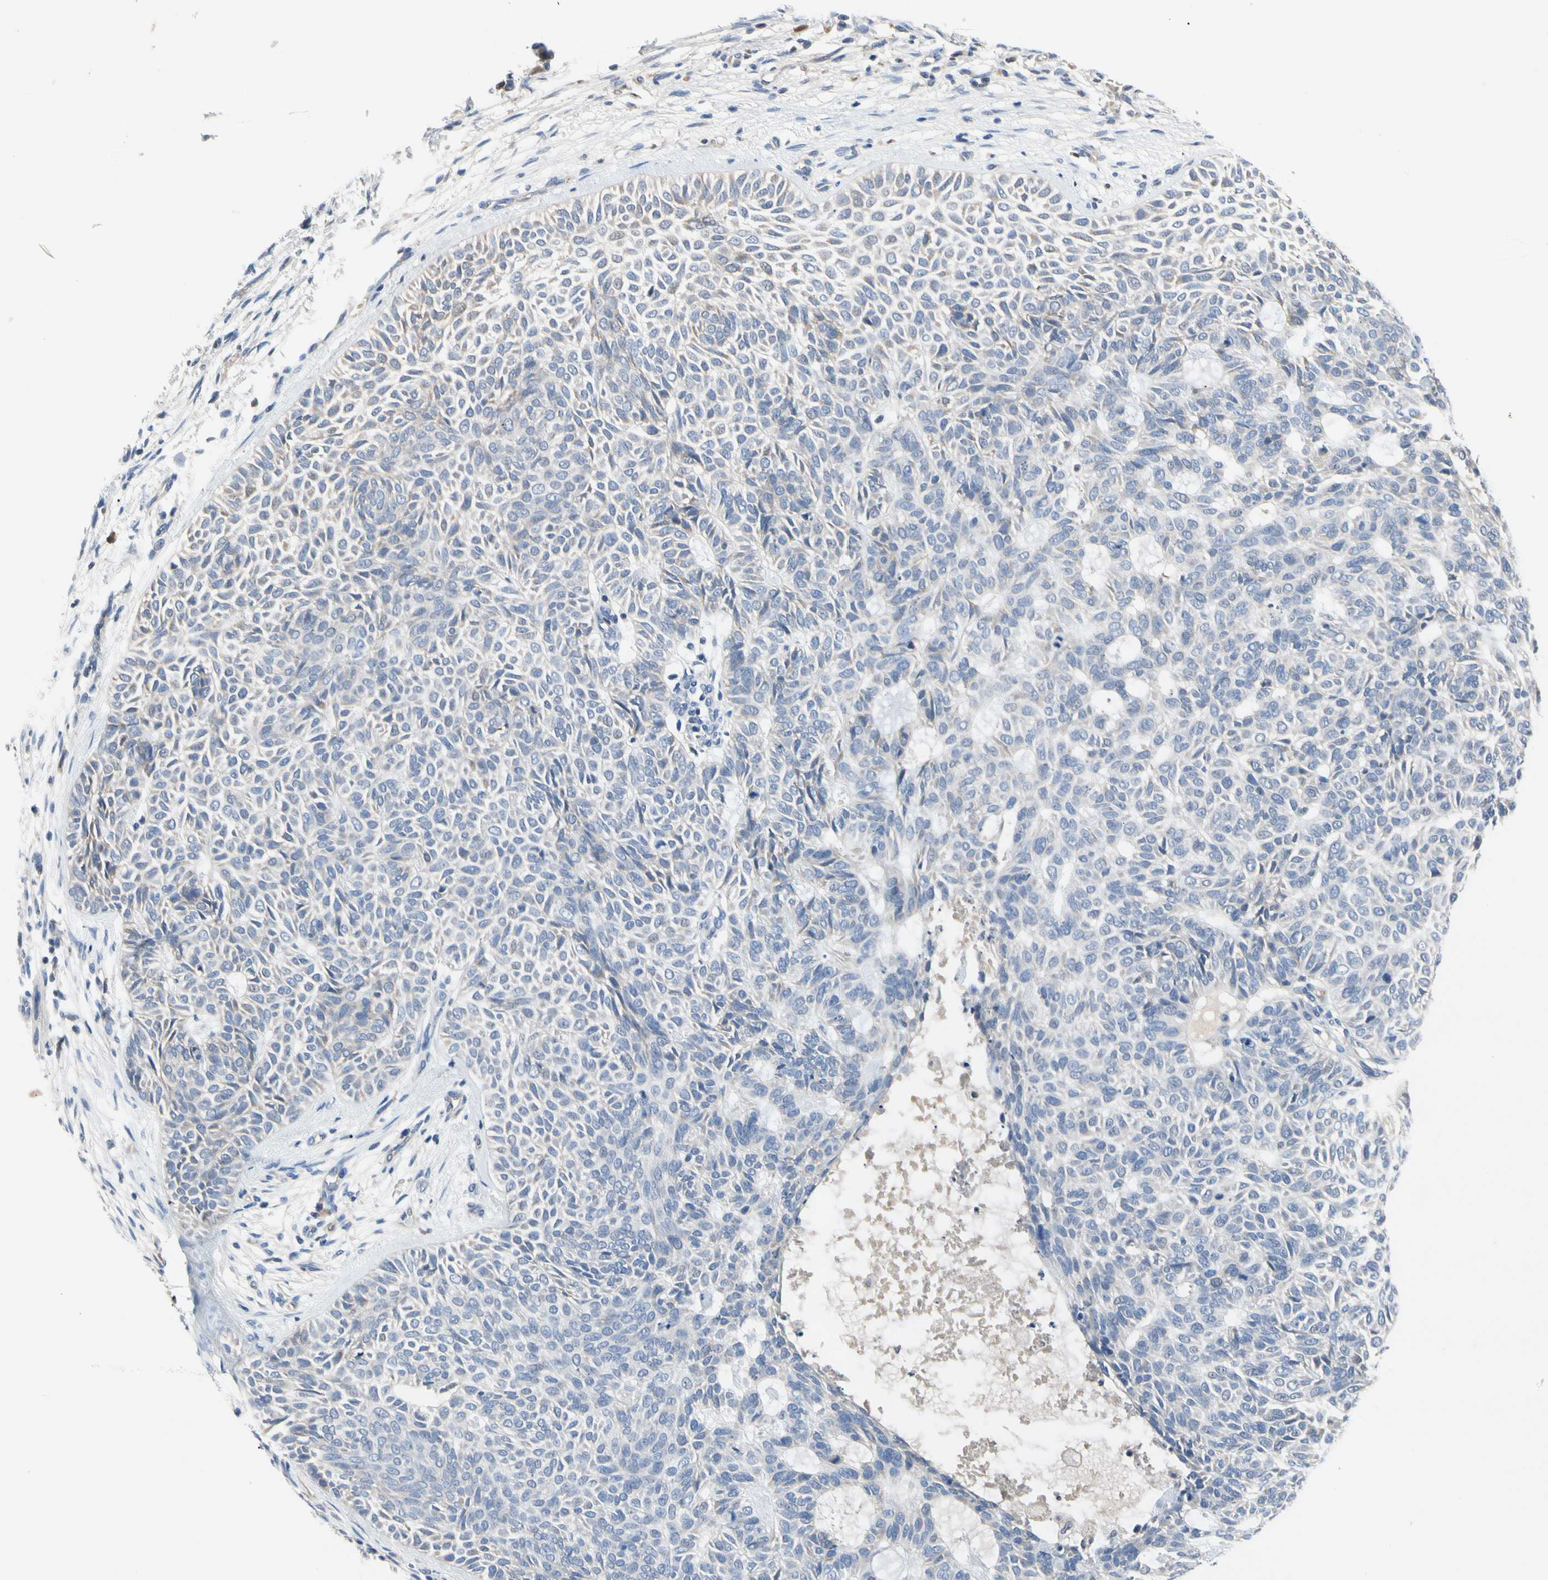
{"staining": {"intensity": "negative", "quantity": "none", "location": "none"}, "tissue": "skin cancer", "cell_type": "Tumor cells", "image_type": "cancer", "snomed": [{"axis": "morphology", "description": "Basal cell carcinoma"}, {"axis": "topography", "description": "Skin"}], "caption": "DAB (3,3'-diaminobenzidine) immunohistochemical staining of skin cancer (basal cell carcinoma) shows no significant expression in tumor cells.", "gene": "ECRG4", "patient": {"sex": "male", "age": 87}}